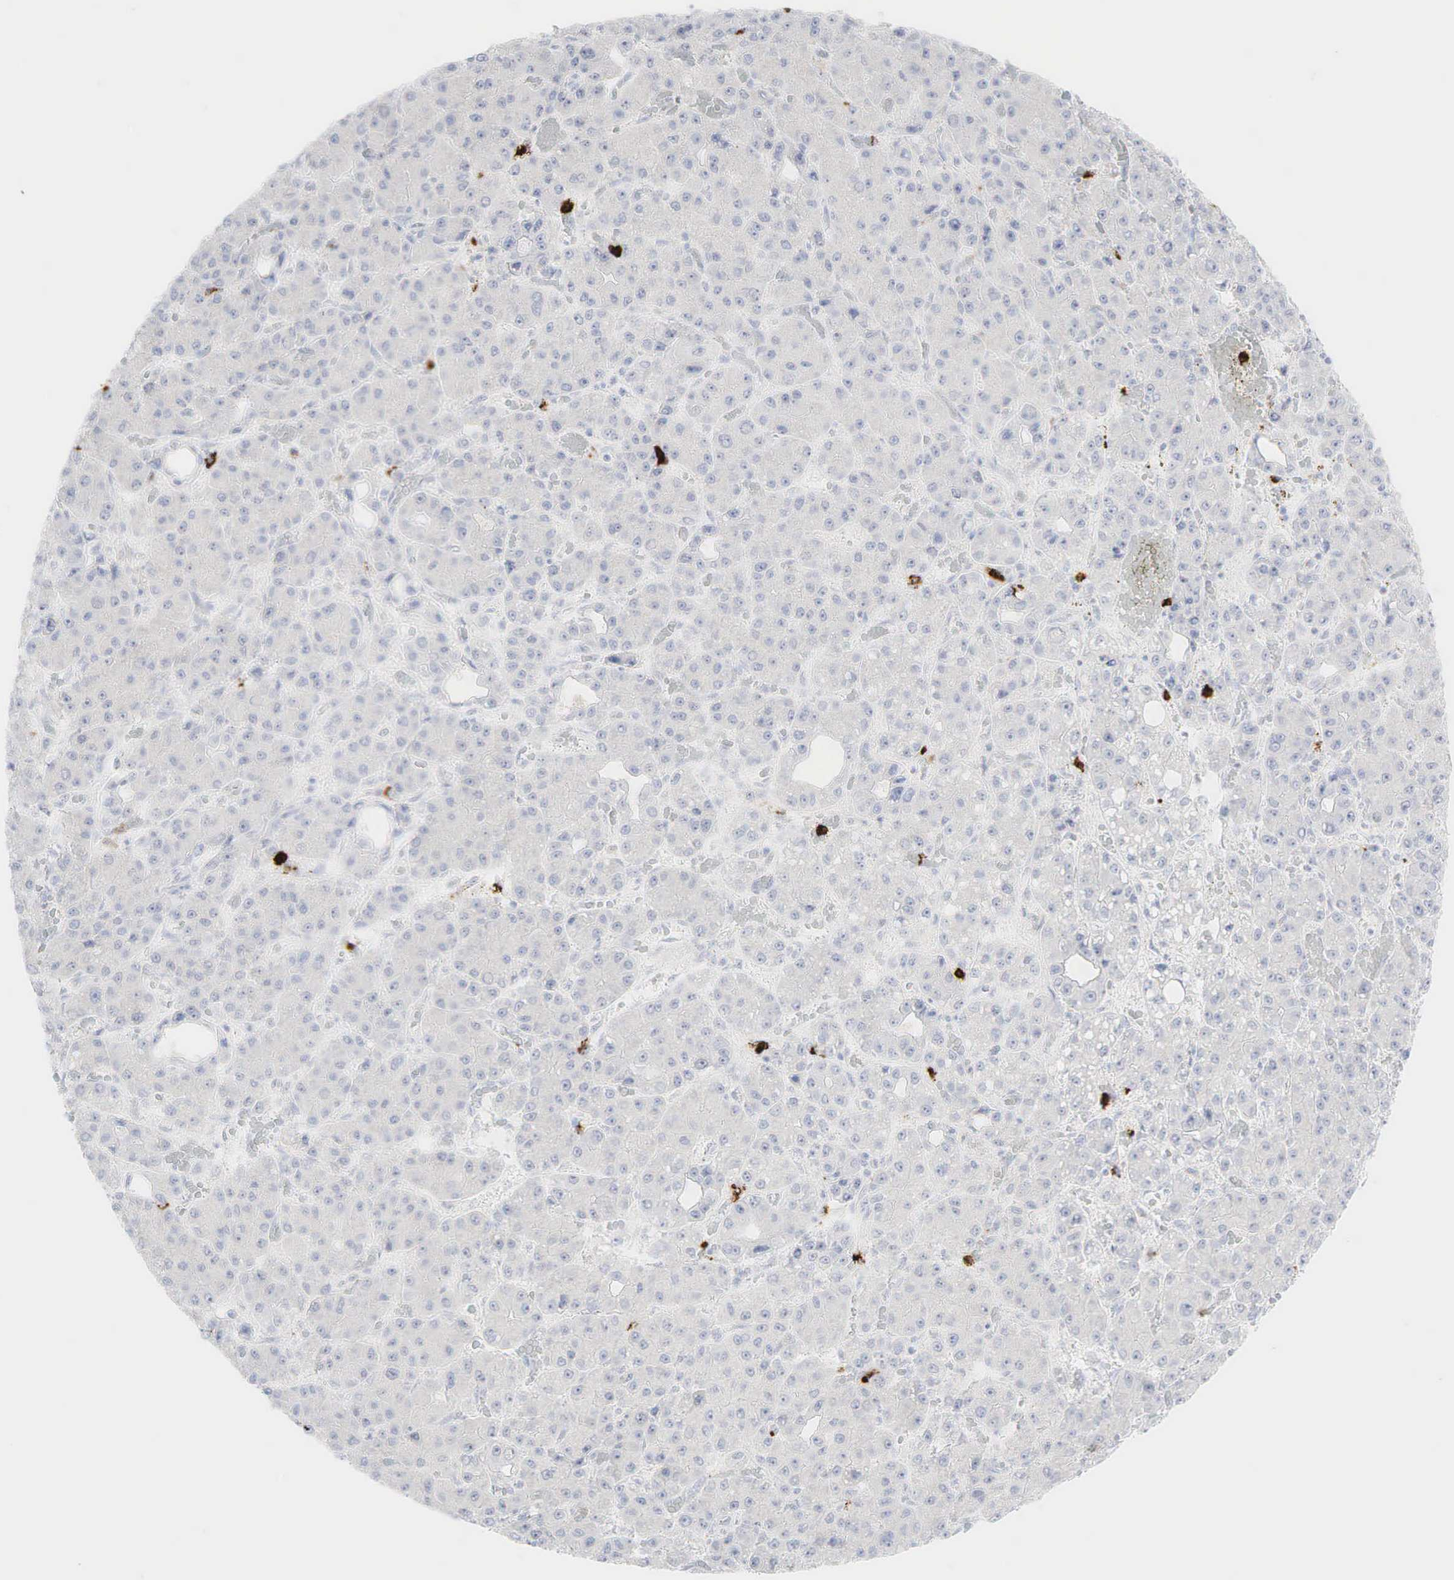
{"staining": {"intensity": "negative", "quantity": "none", "location": "none"}, "tissue": "liver cancer", "cell_type": "Tumor cells", "image_type": "cancer", "snomed": [{"axis": "morphology", "description": "Carcinoma, Hepatocellular, NOS"}, {"axis": "topography", "description": "Liver"}], "caption": "Immunohistochemistry (IHC) of human liver cancer (hepatocellular carcinoma) demonstrates no staining in tumor cells.", "gene": "CD8A", "patient": {"sex": "male", "age": 69}}